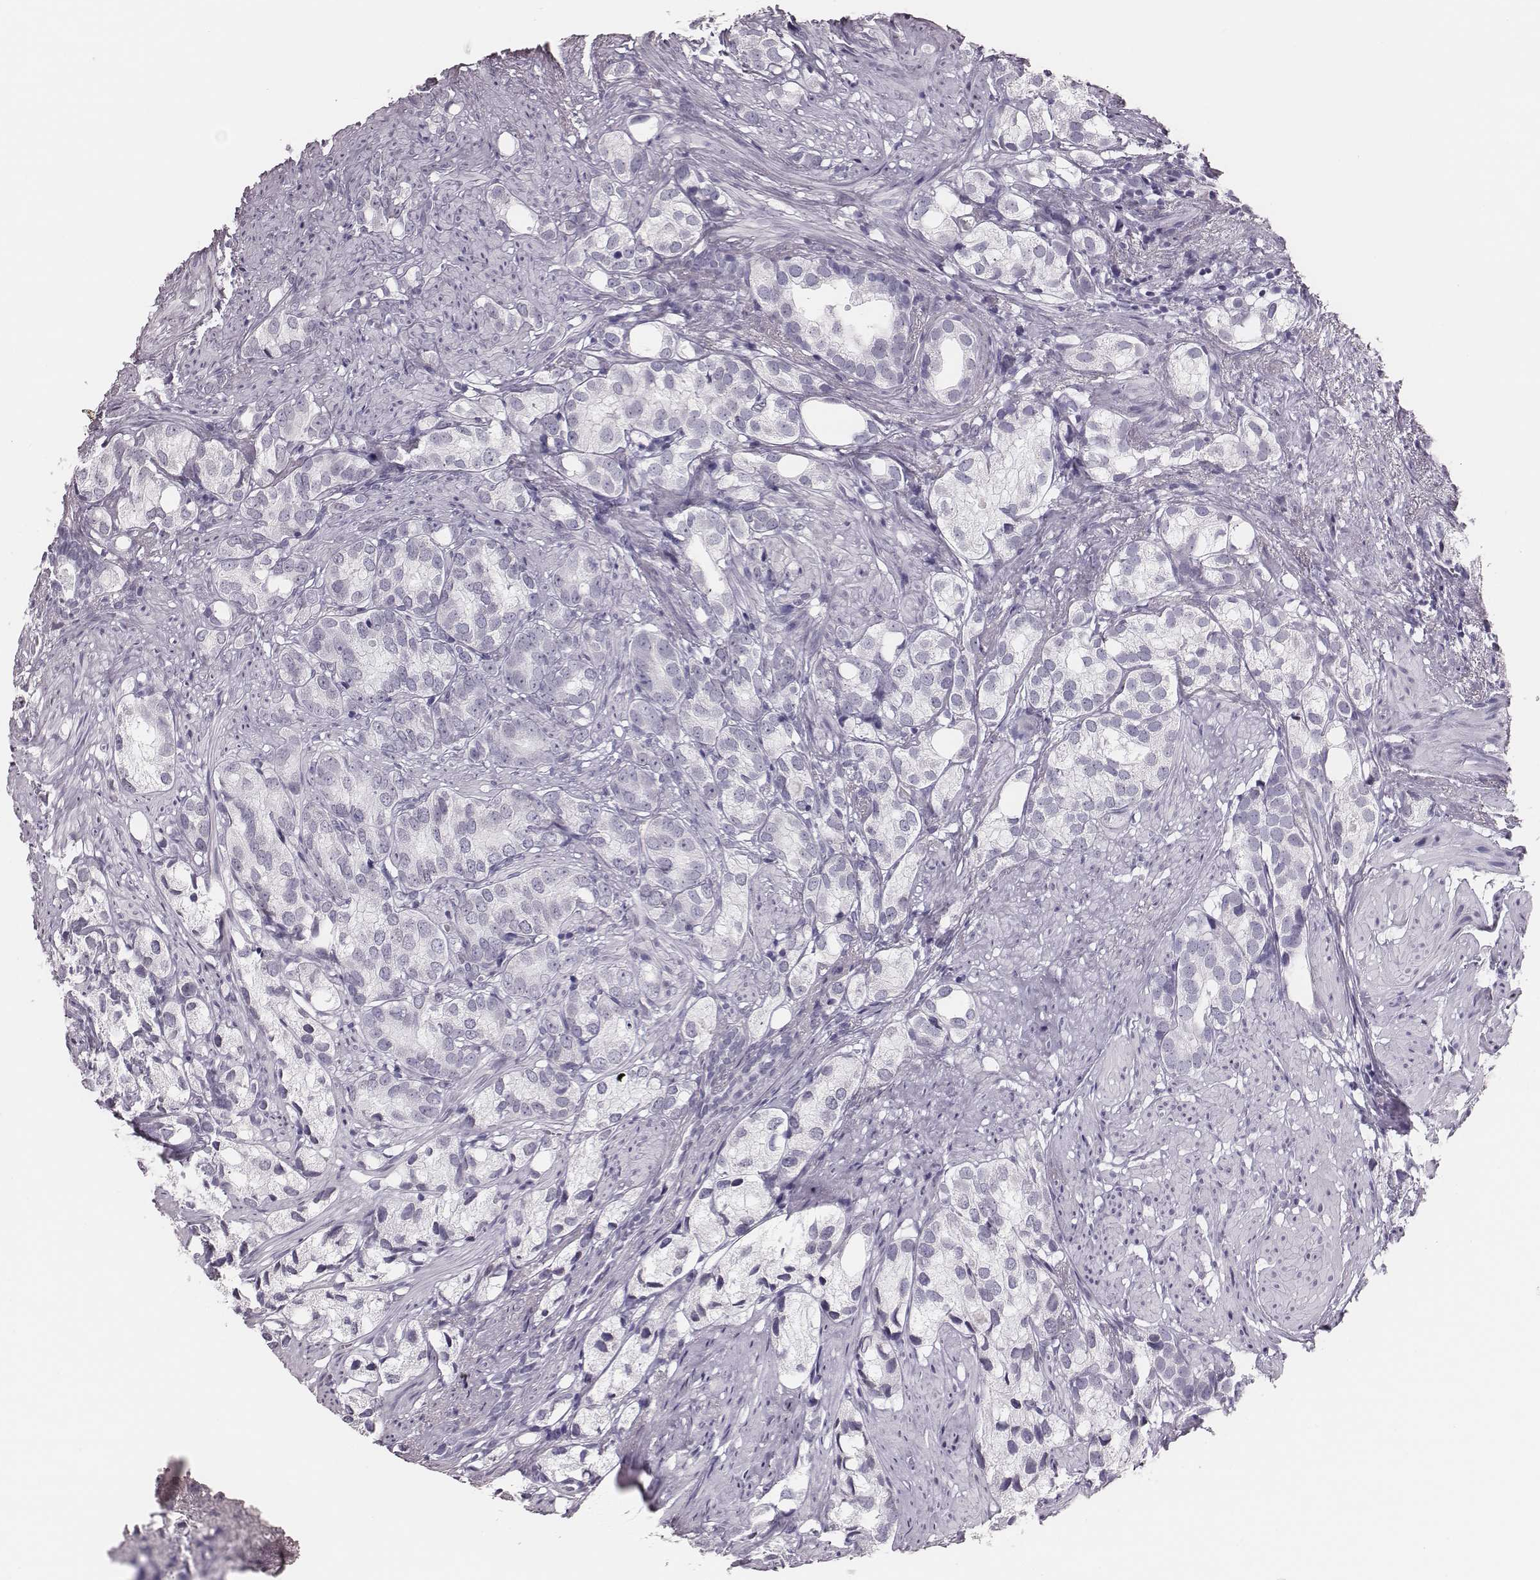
{"staining": {"intensity": "negative", "quantity": "none", "location": "none"}, "tissue": "prostate cancer", "cell_type": "Tumor cells", "image_type": "cancer", "snomed": [{"axis": "morphology", "description": "Adenocarcinoma, High grade"}, {"axis": "topography", "description": "Prostate"}], "caption": "The micrograph shows no staining of tumor cells in prostate high-grade adenocarcinoma.", "gene": "H1-6", "patient": {"sex": "male", "age": 82}}